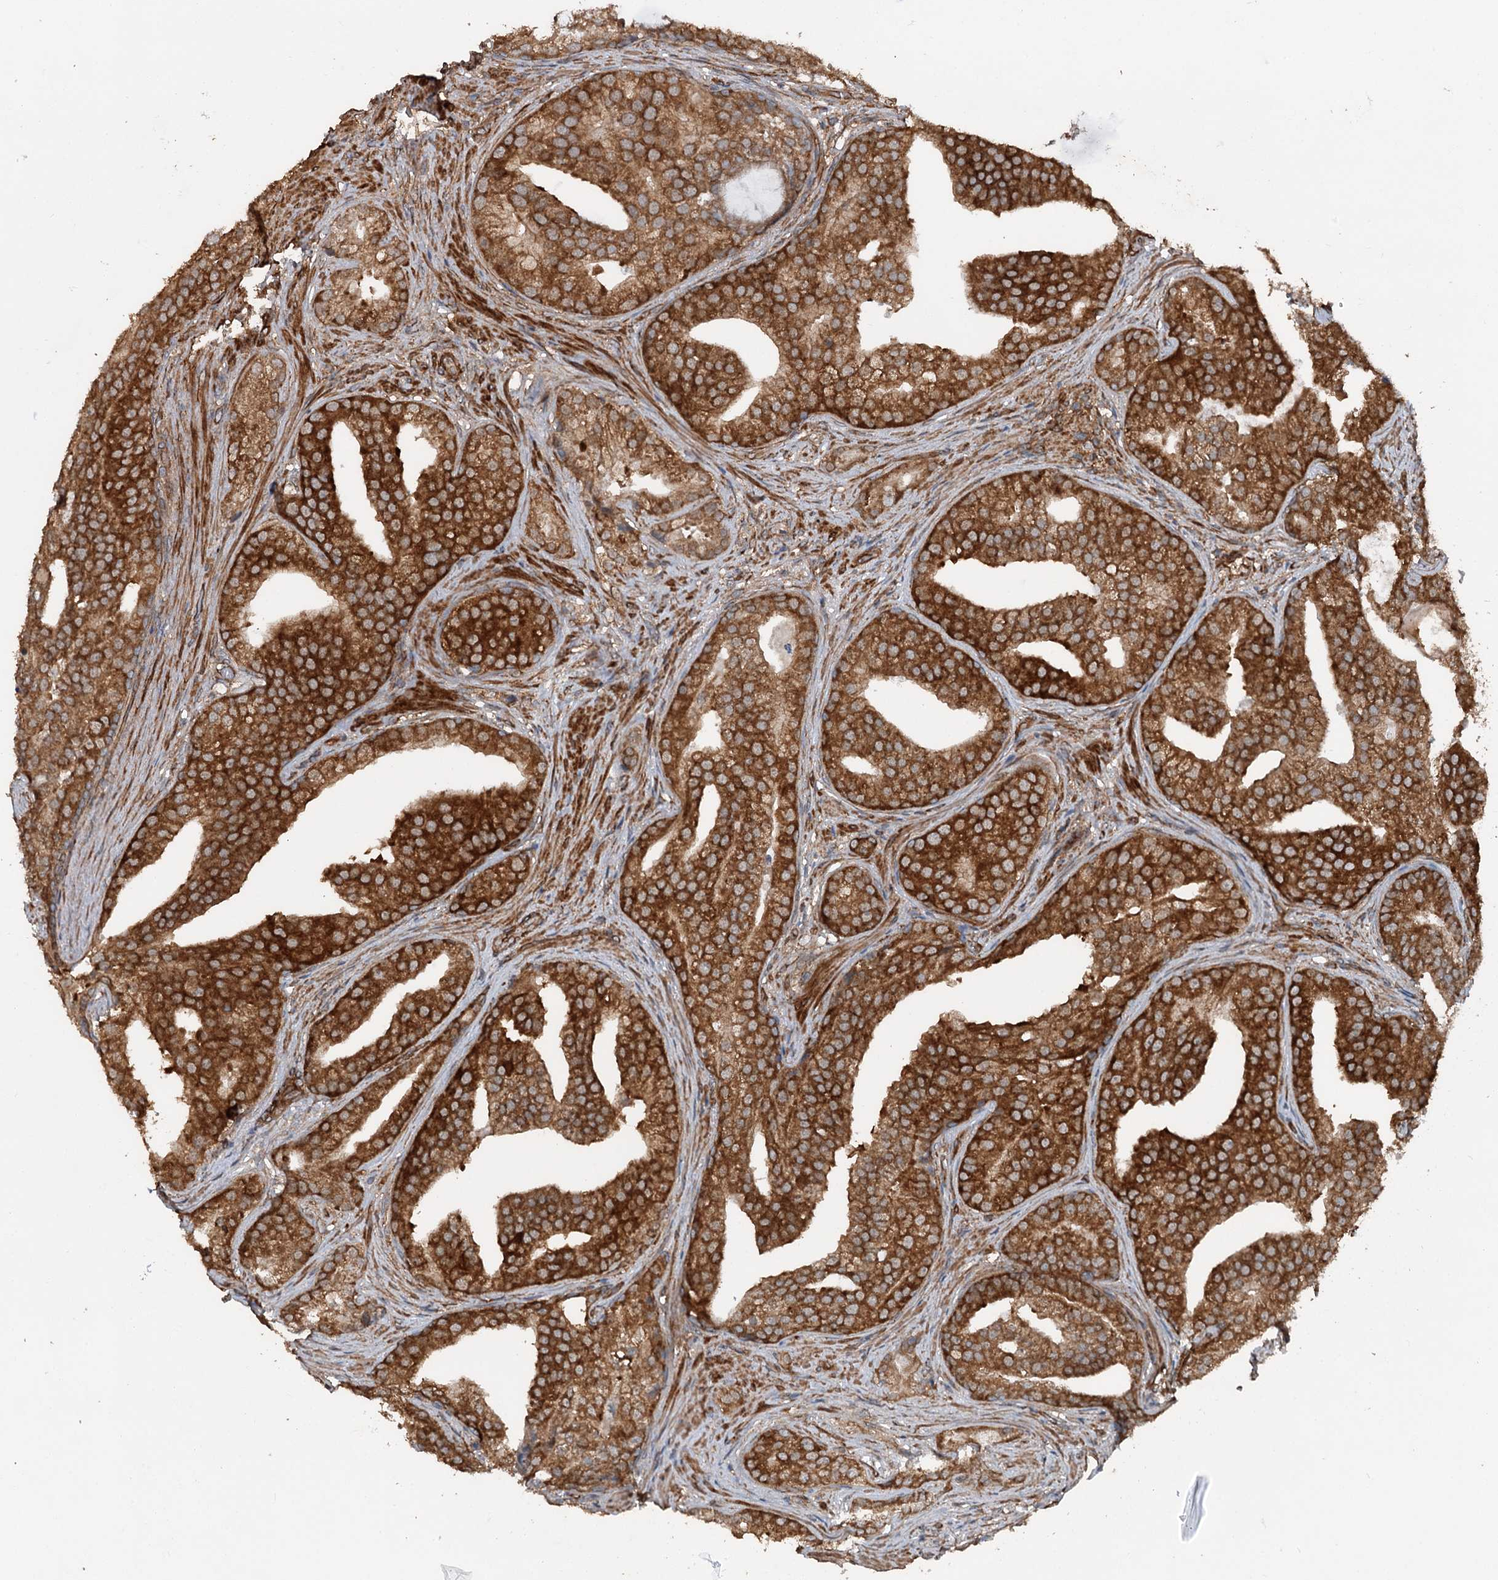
{"staining": {"intensity": "strong", "quantity": ">75%", "location": "cytoplasmic/membranous"}, "tissue": "prostate cancer", "cell_type": "Tumor cells", "image_type": "cancer", "snomed": [{"axis": "morphology", "description": "Adenocarcinoma, Low grade"}, {"axis": "topography", "description": "Prostate"}], "caption": "Human prostate cancer stained with a brown dye reveals strong cytoplasmic/membranous positive positivity in about >75% of tumor cells.", "gene": "RNF214", "patient": {"sex": "male", "age": 71}}